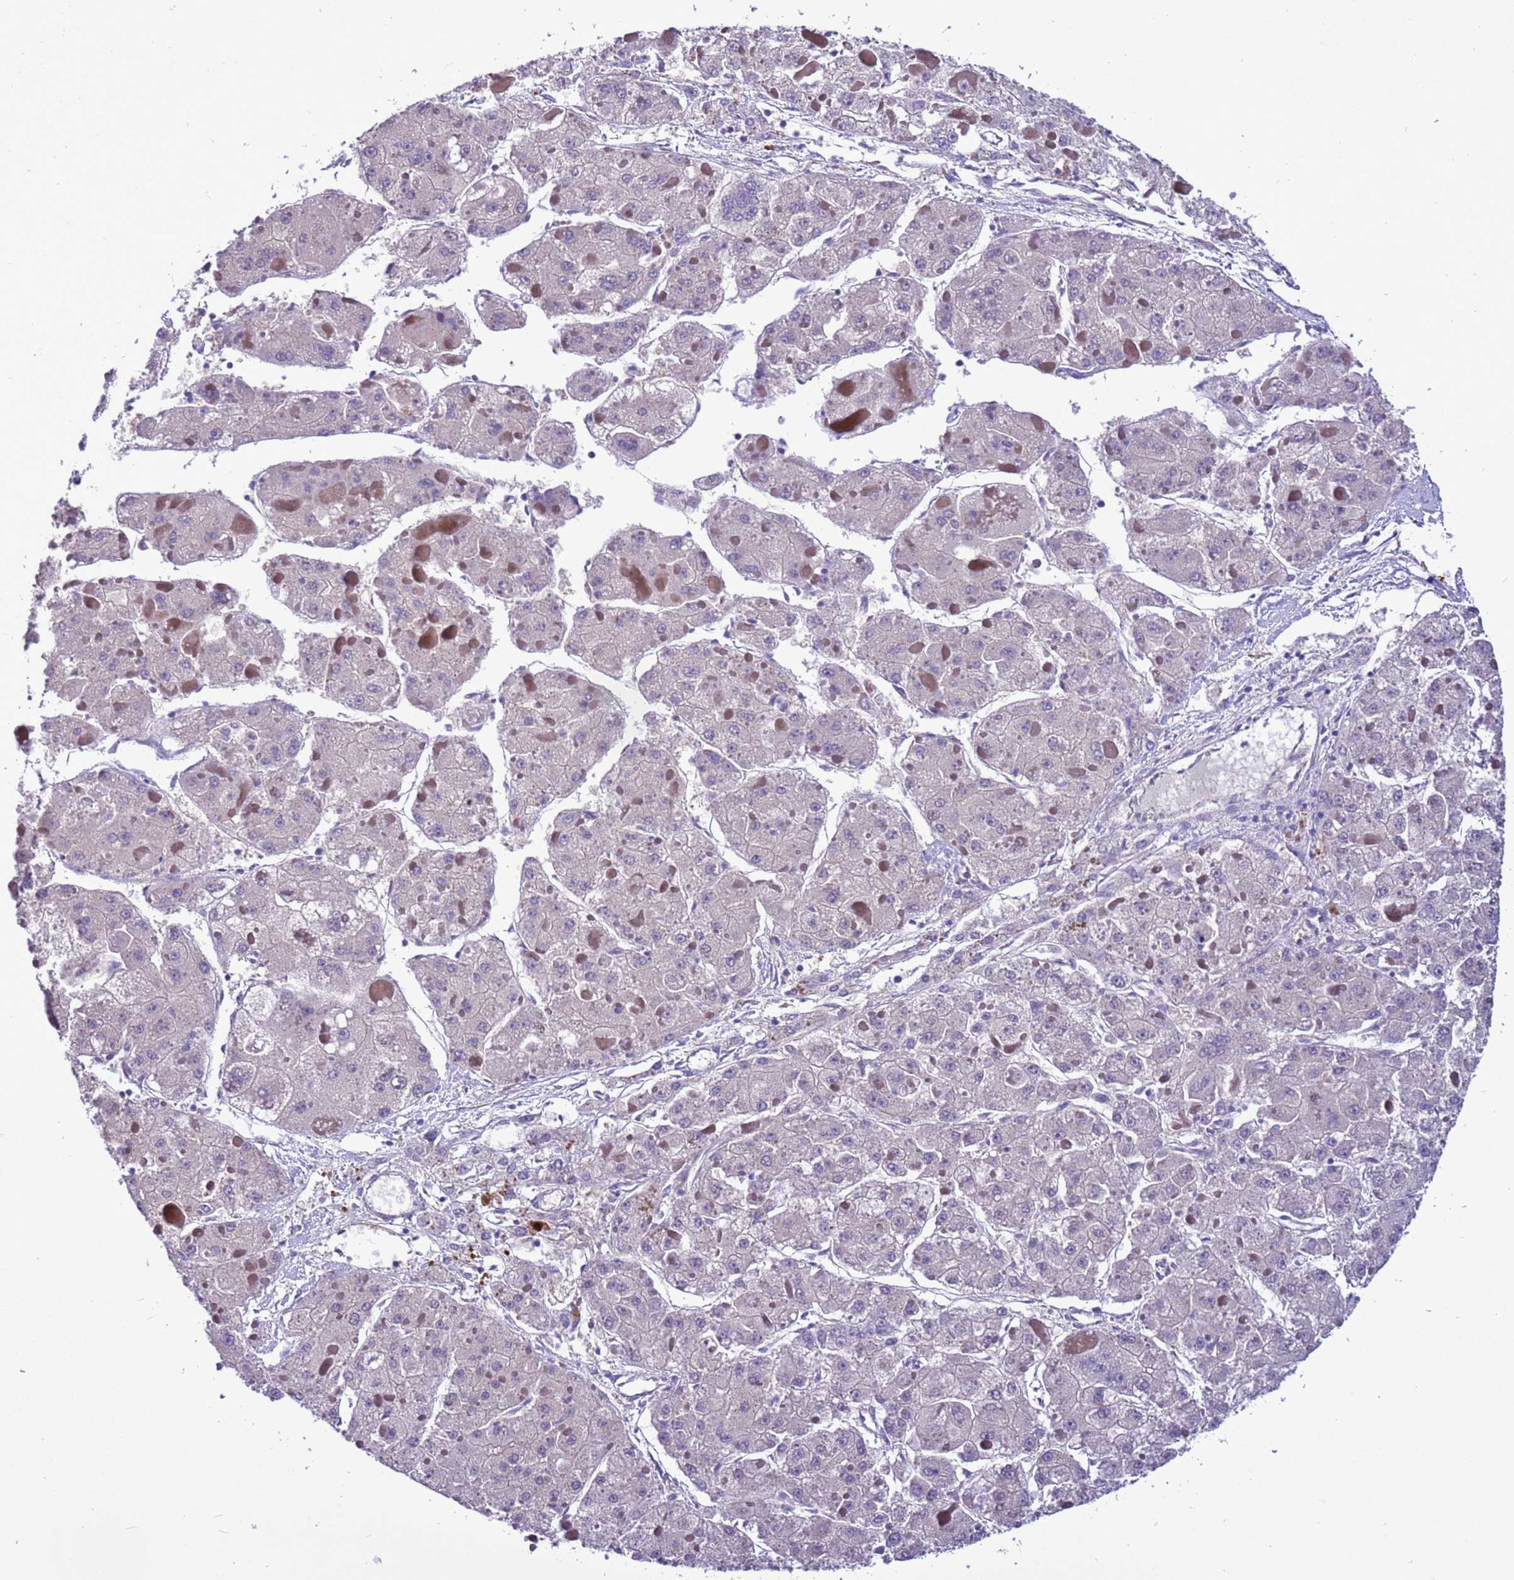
{"staining": {"intensity": "negative", "quantity": "none", "location": "none"}, "tissue": "liver cancer", "cell_type": "Tumor cells", "image_type": "cancer", "snomed": [{"axis": "morphology", "description": "Carcinoma, Hepatocellular, NOS"}, {"axis": "topography", "description": "Liver"}], "caption": "A micrograph of human liver hepatocellular carcinoma is negative for staining in tumor cells.", "gene": "RABEP2", "patient": {"sex": "female", "age": 73}}